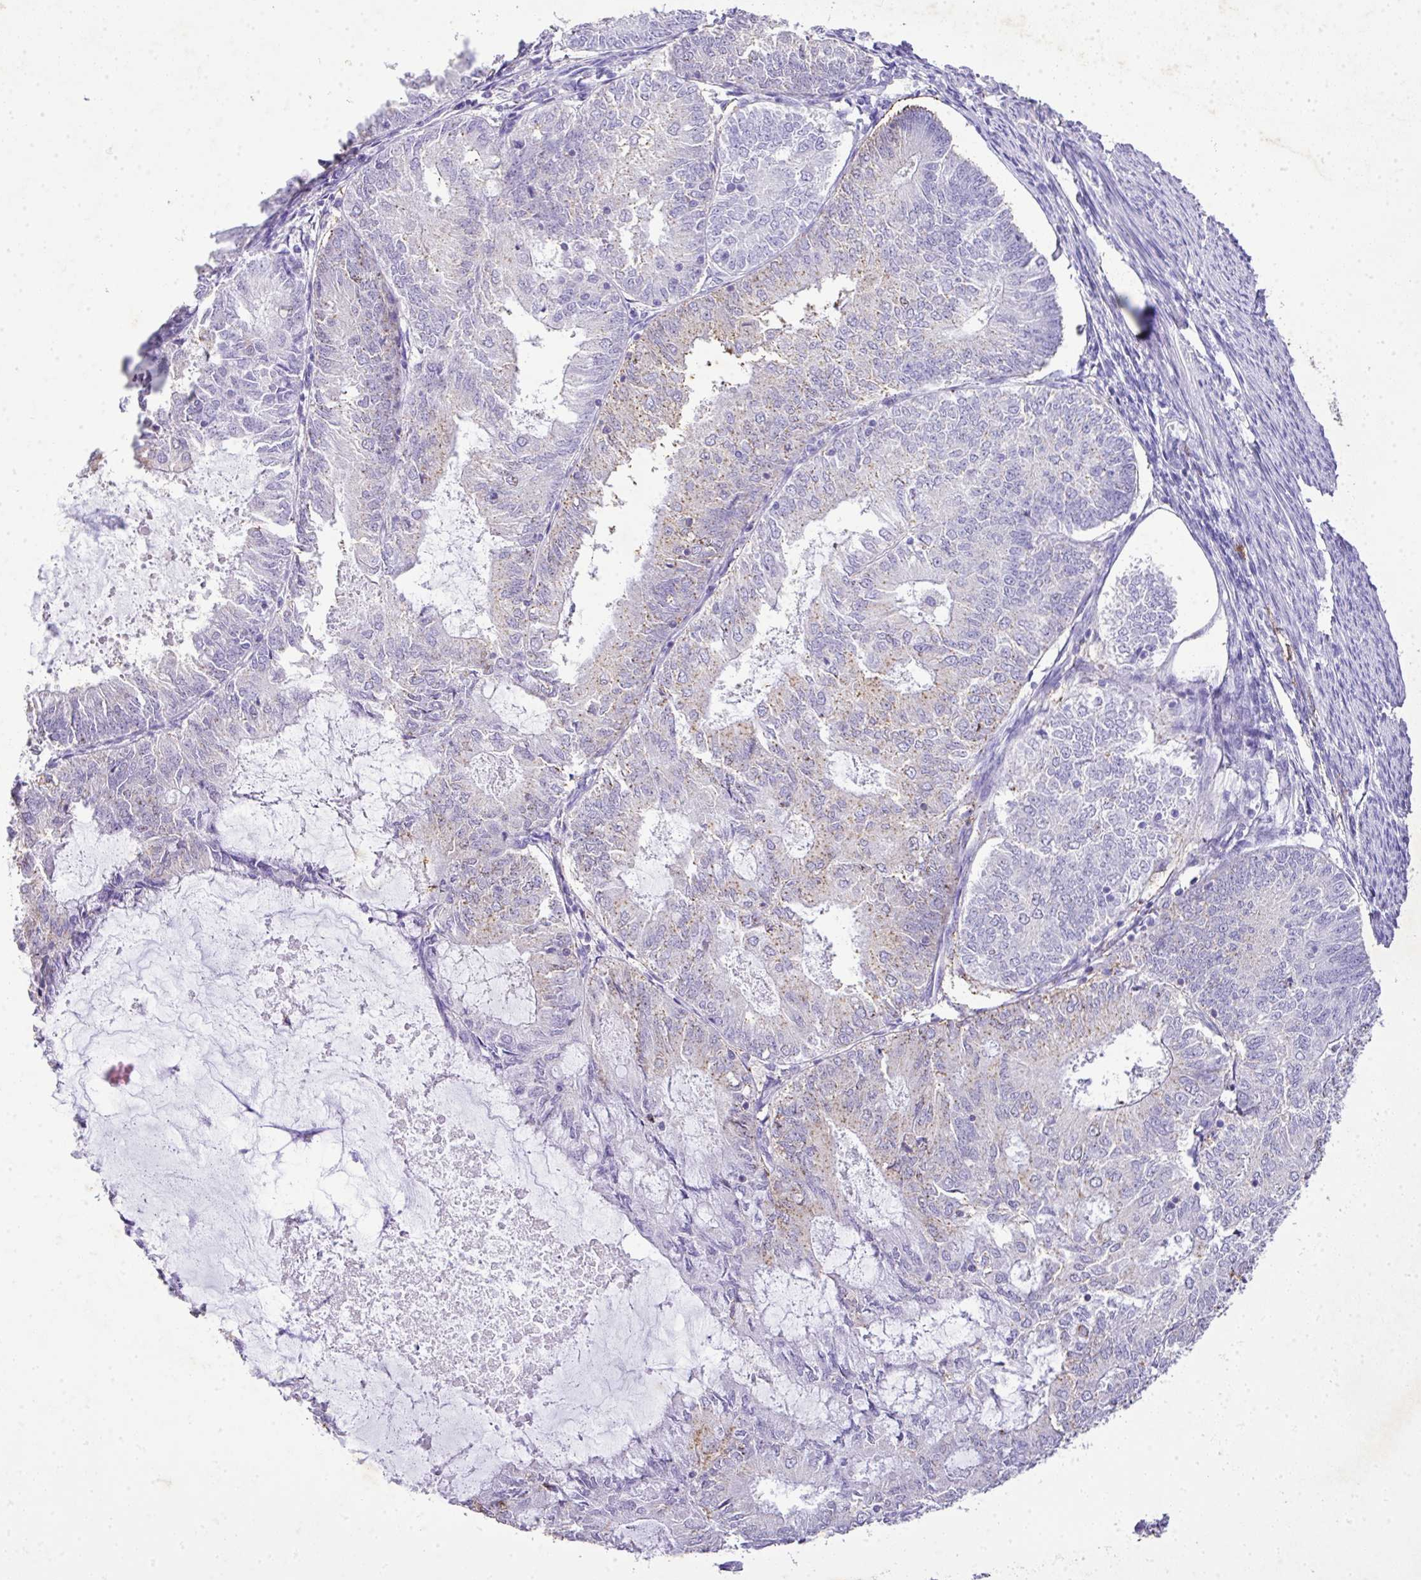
{"staining": {"intensity": "weak", "quantity": "<25%", "location": "cytoplasmic/membranous"}, "tissue": "endometrial cancer", "cell_type": "Tumor cells", "image_type": "cancer", "snomed": [{"axis": "morphology", "description": "Adenocarcinoma, NOS"}, {"axis": "topography", "description": "Endometrium"}], "caption": "A photomicrograph of endometrial cancer (adenocarcinoma) stained for a protein displays no brown staining in tumor cells. (DAB IHC visualized using brightfield microscopy, high magnification).", "gene": "KCNJ11", "patient": {"sex": "female", "age": 57}}